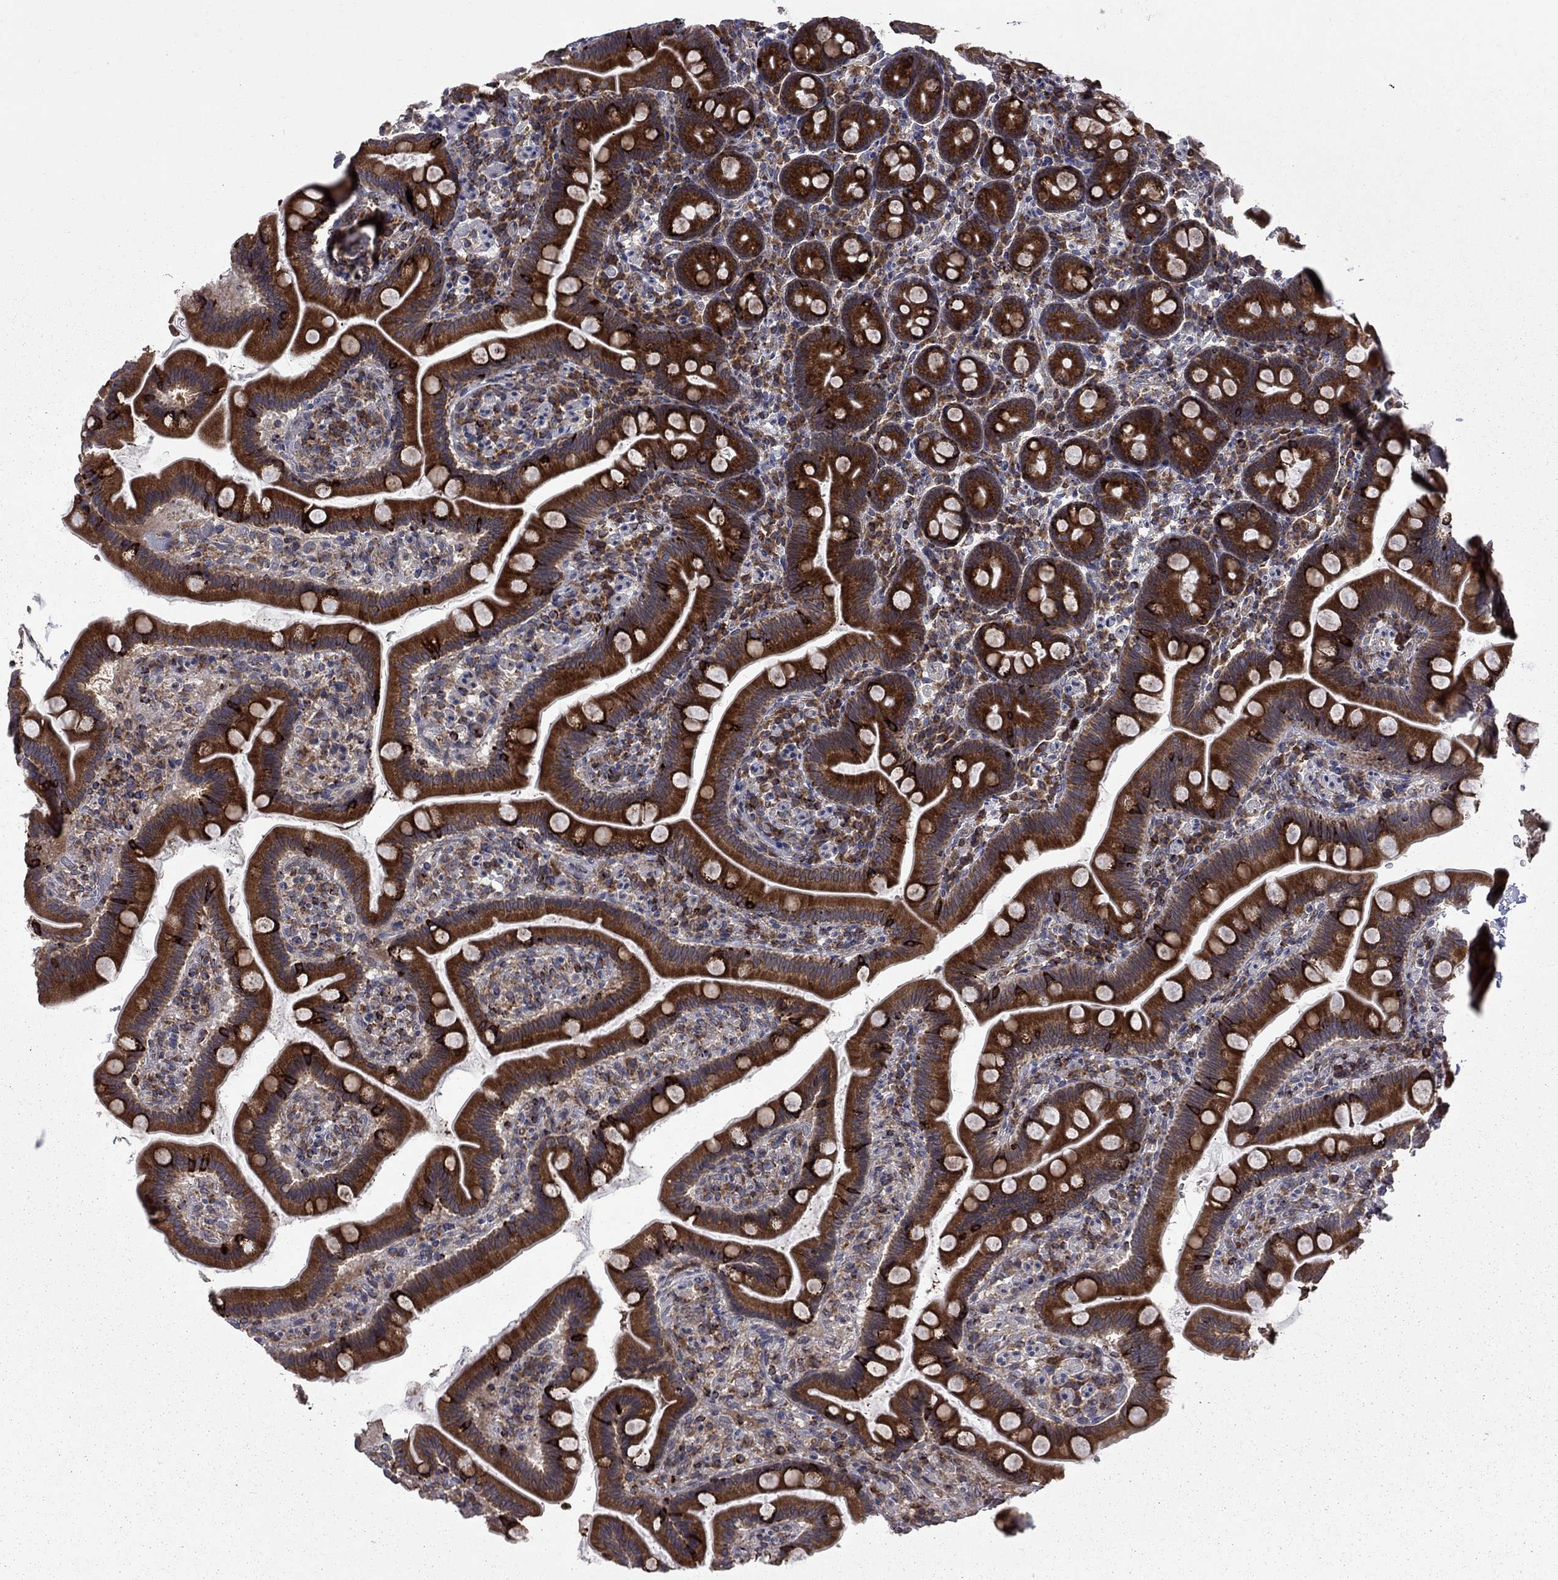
{"staining": {"intensity": "strong", "quantity": "<25%", "location": "cytoplasmic/membranous"}, "tissue": "duodenum", "cell_type": "Glandular cells", "image_type": "normal", "snomed": [{"axis": "morphology", "description": "Normal tissue, NOS"}, {"axis": "topography", "description": "Duodenum"}], "caption": "Duodenum was stained to show a protein in brown. There is medium levels of strong cytoplasmic/membranous staining in approximately <25% of glandular cells. (Stains: DAB in brown, nuclei in blue, Microscopy: brightfield microscopy at high magnification).", "gene": "CLPTM1", "patient": {"sex": "male", "age": 59}}